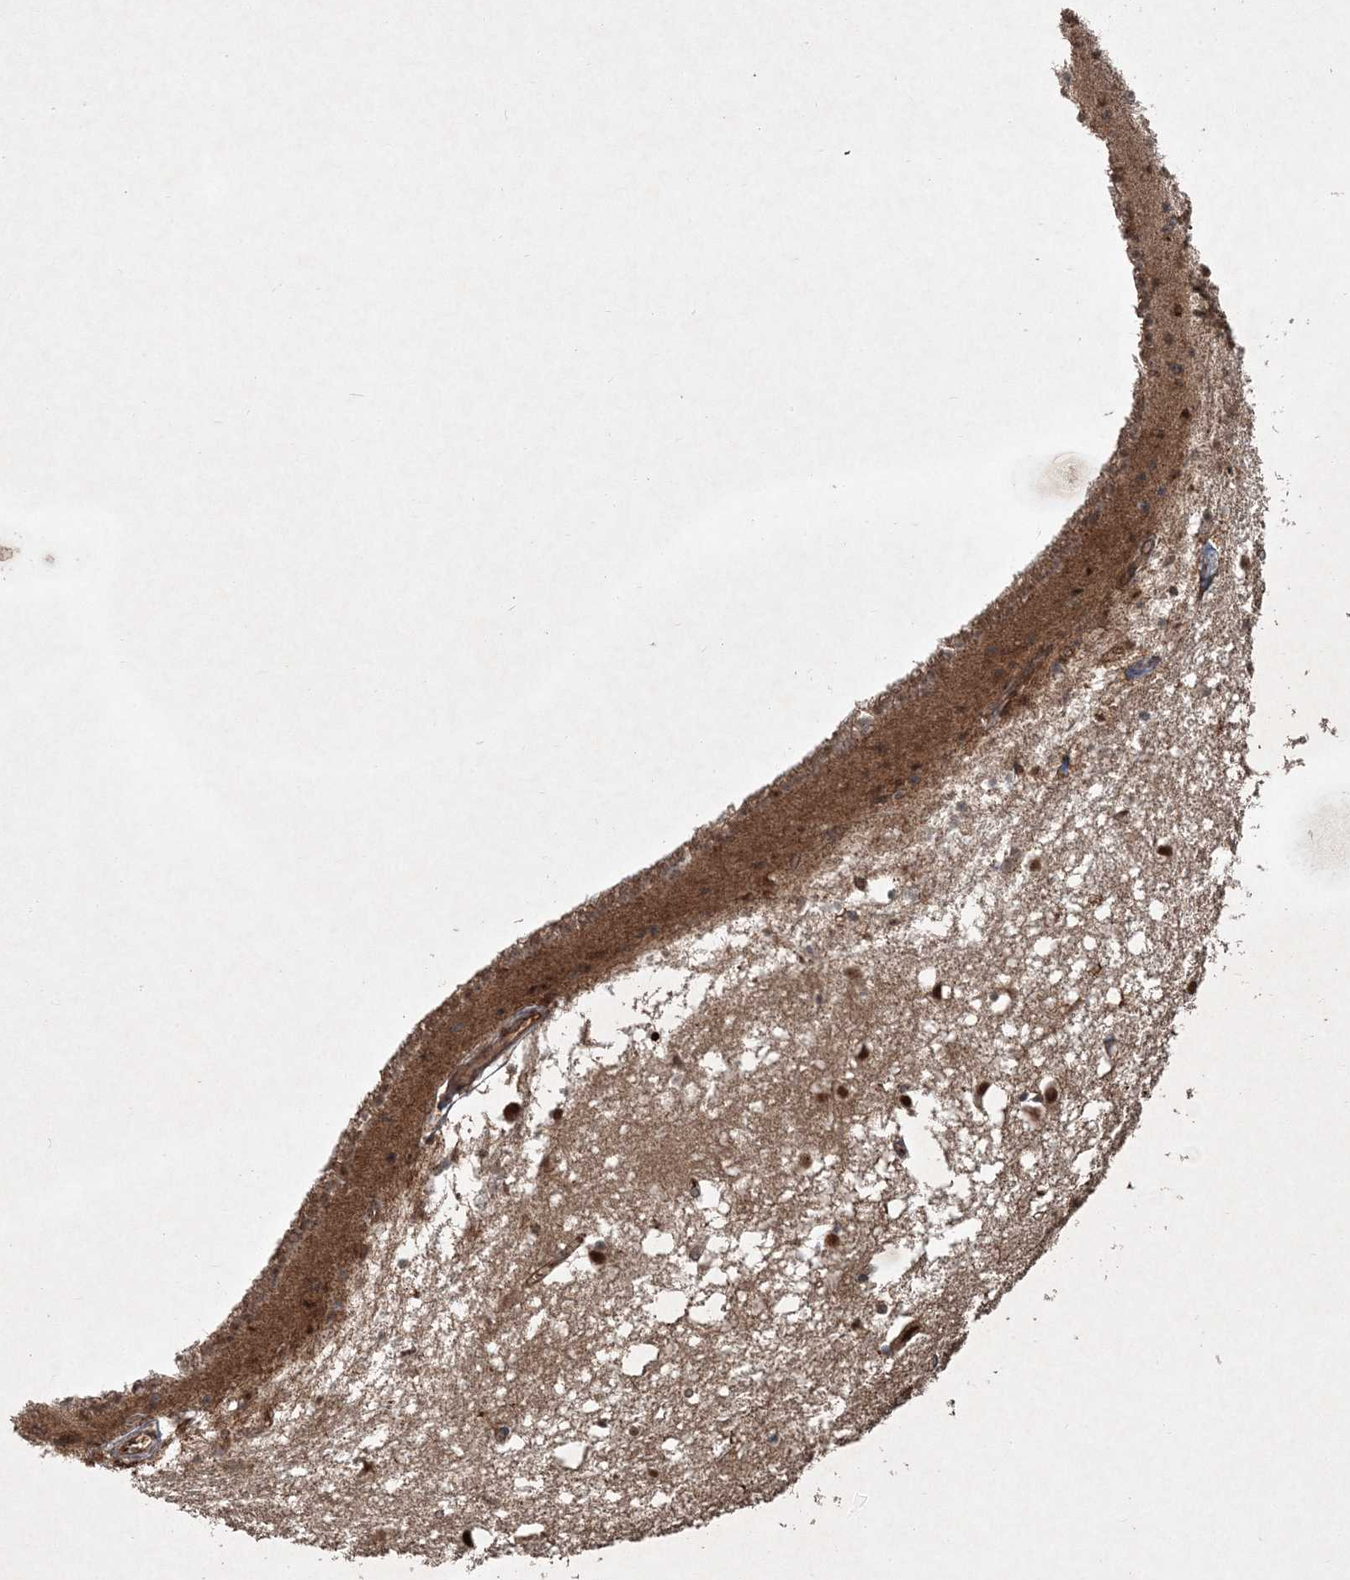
{"staining": {"intensity": "strong", "quantity": "25%-75%", "location": "cytoplasmic/membranous,nuclear"}, "tissue": "caudate", "cell_type": "Glial cells", "image_type": "normal", "snomed": [{"axis": "morphology", "description": "Normal tissue, NOS"}, {"axis": "topography", "description": "Lateral ventricle wall"}], "caption": "Immunohistochemical staining of normal caudate reveals strong cytoplasmic/membranous,nuclear protein positivity in about 25%-75% of glial cells.", "gene": "FBXL17", "patient": {"sex": "male", "age": 45}}